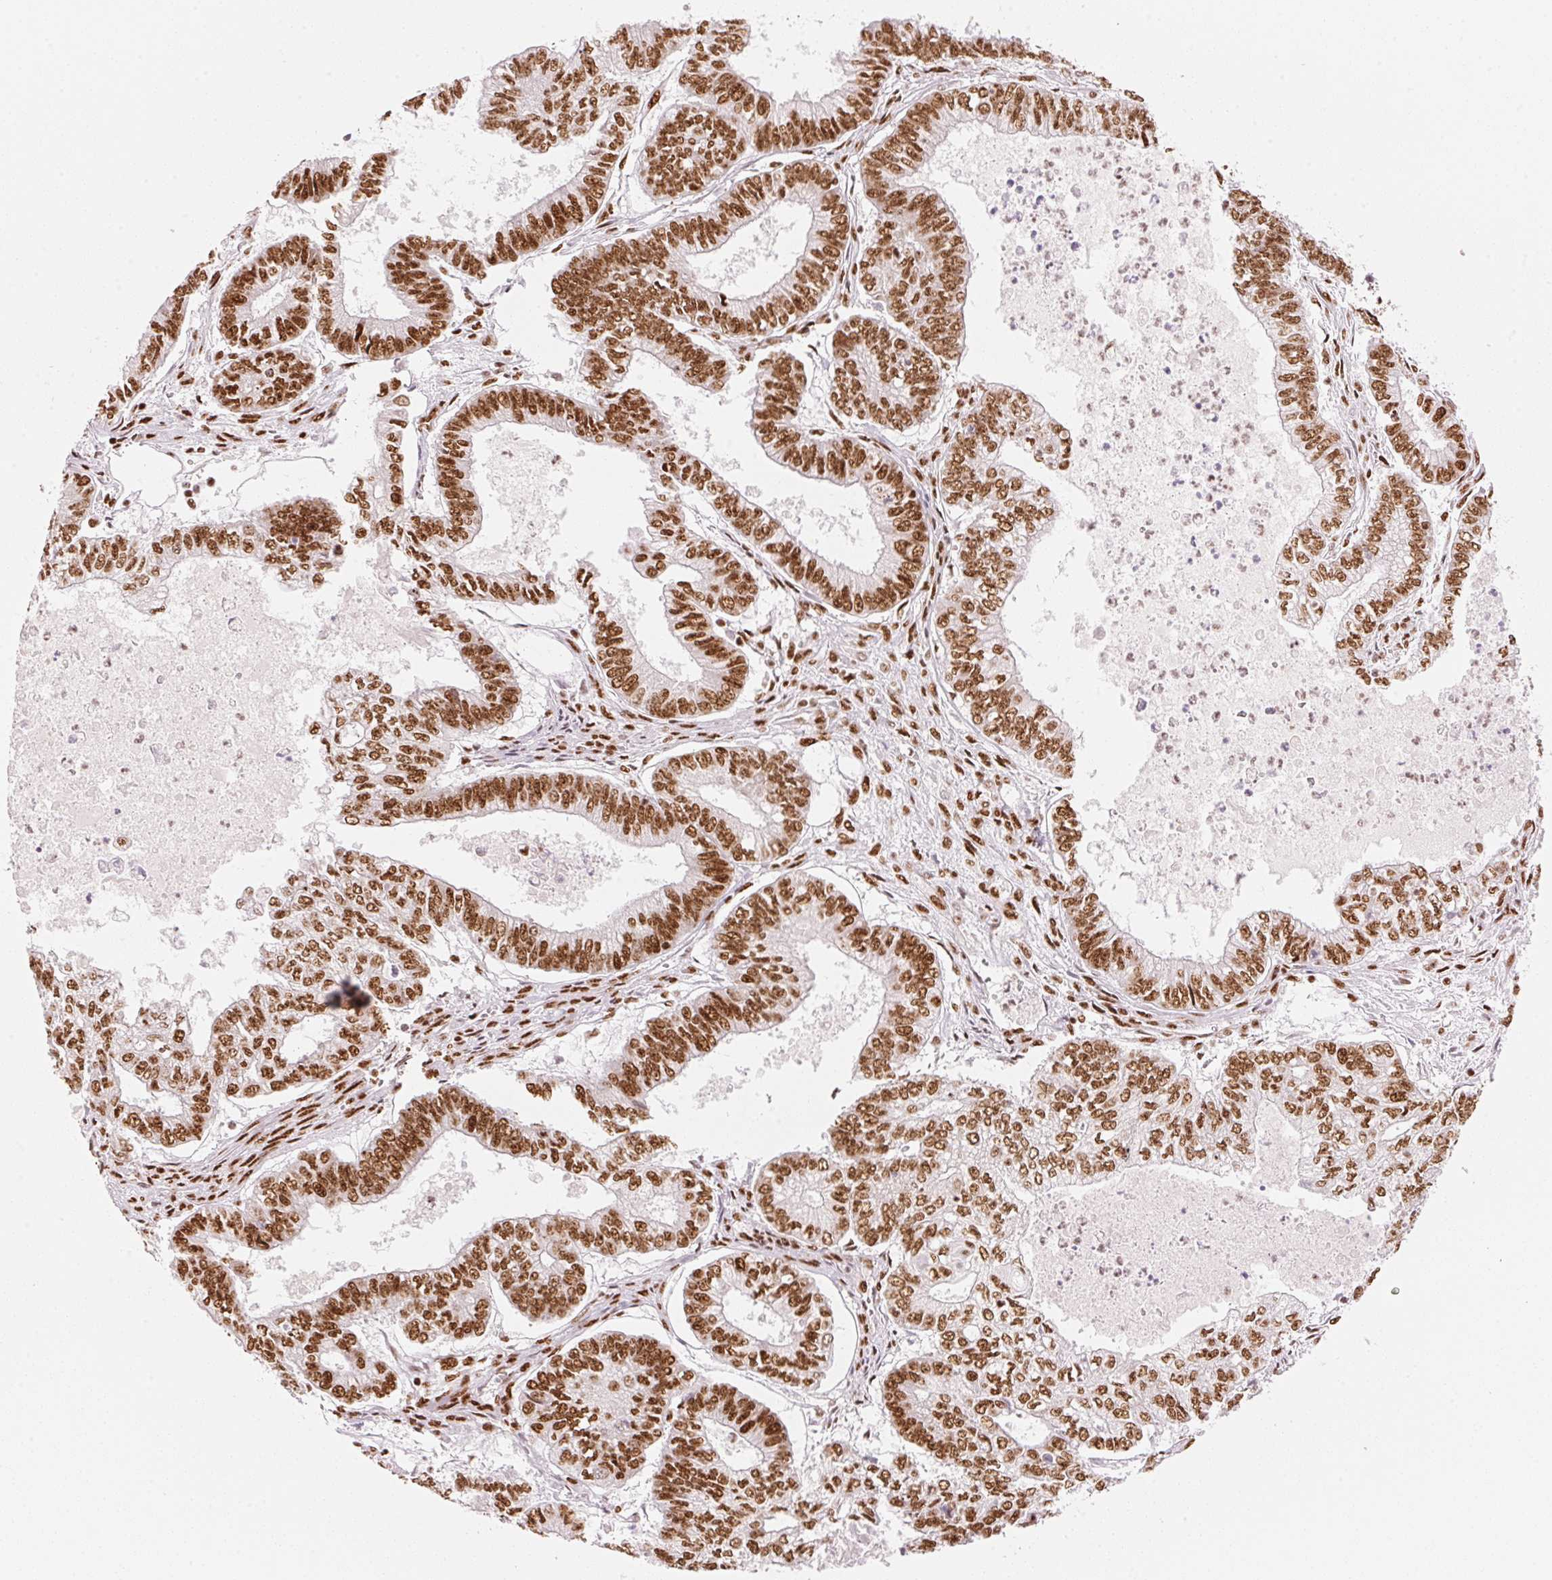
{"staining": {"intensity": "strong", "quantity": ">75%", "location": "nuclear"}, "tissue": "ovarian cancer", "cell_type": "Tumor cells", "image_type": "cancer", "snomed": [{"axis": "morphology", "description": "Carcinoma, endometroid"}, {"axis": "topography", "description": "Ovary"}], "caption": "Strong nuclear expression is appreciated in approximately >75% of tumor cells in endometroid carcinoma (ovarian).", "gene": "NXF1", "patient": {"sex": "female", "age": 64}}